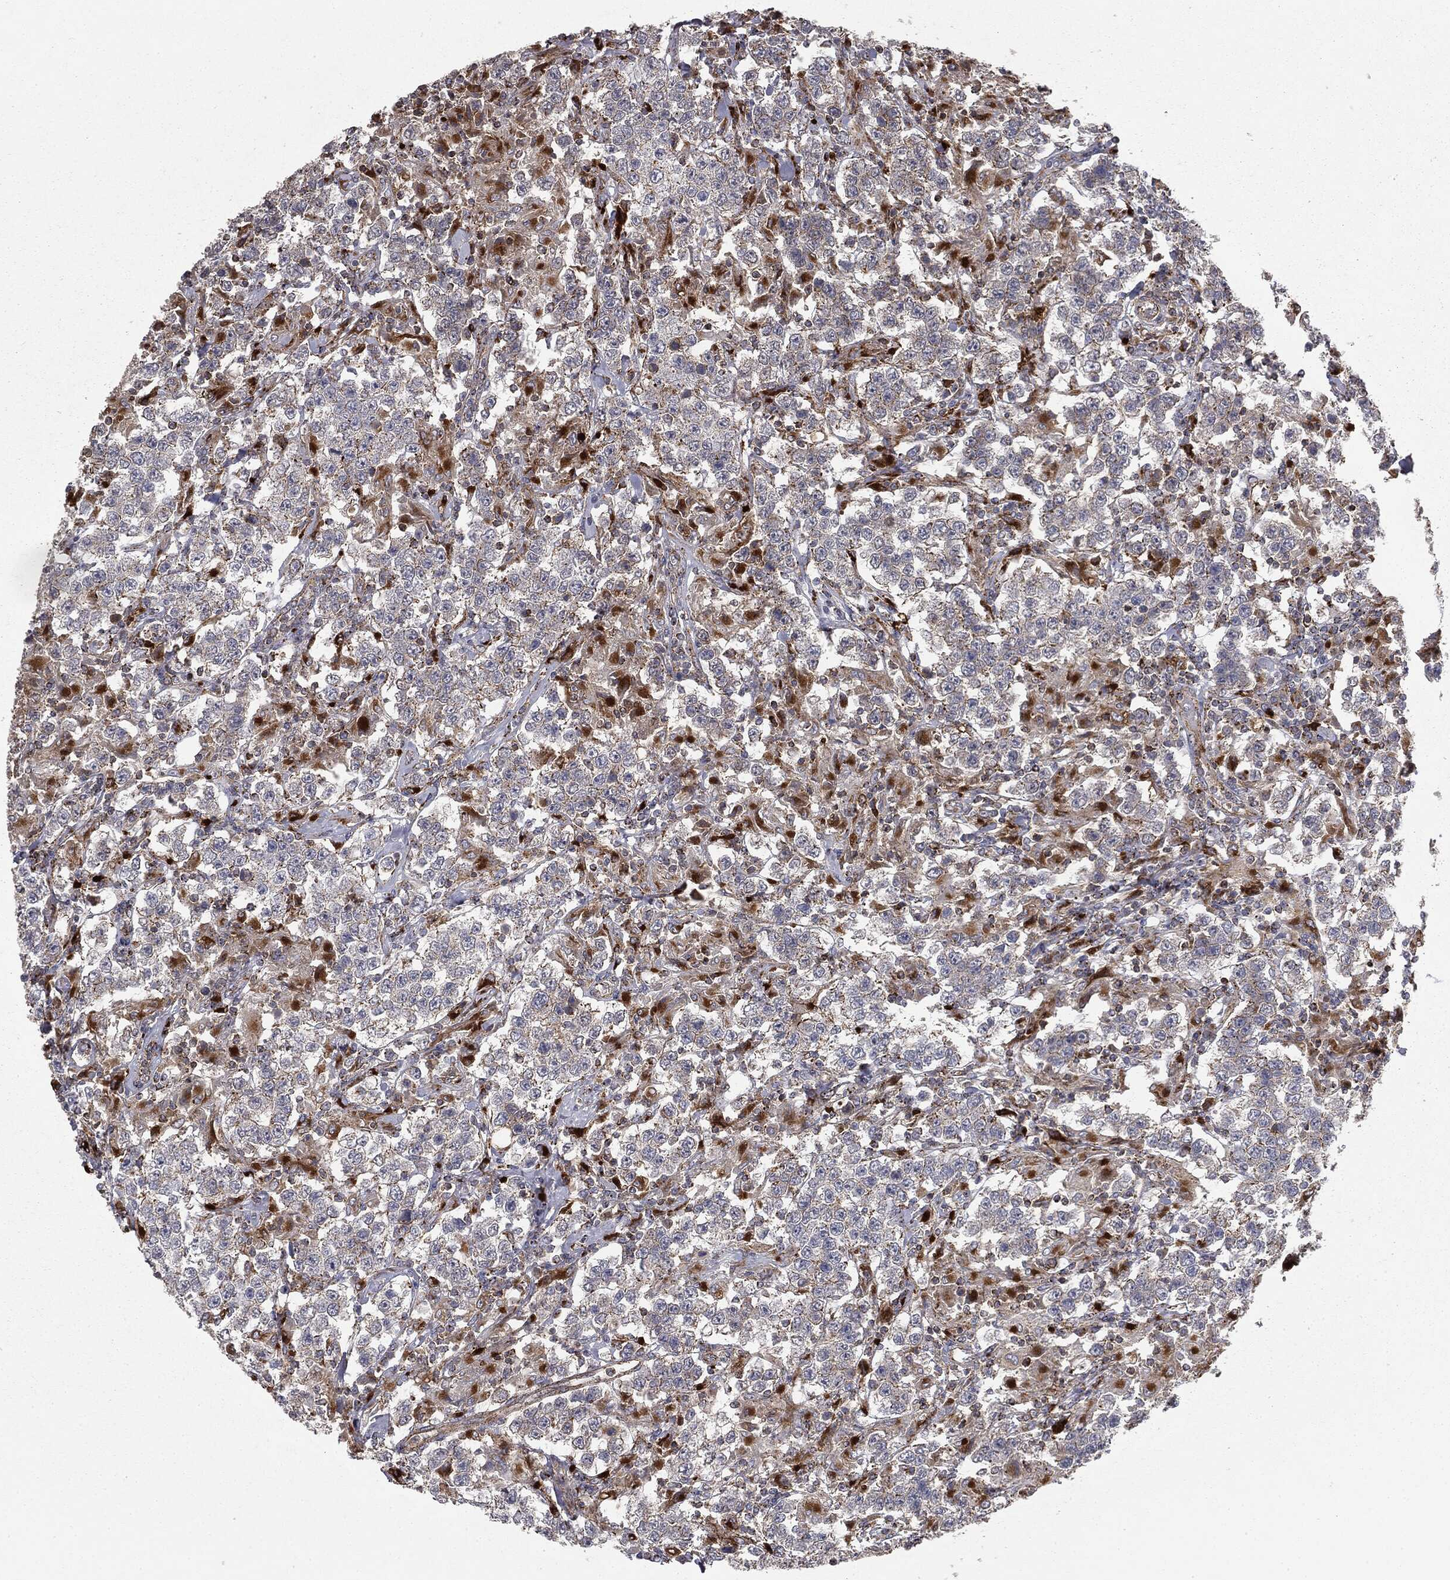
{"staining": {"intensity": "moderate", "quantity": "<25%", "location": "cytoplasmic/membranous"}, "tissue": "testis cancer", "cell_type": "Tumor cells", "image_type": "cancer", "snomed": [{"axis": "morphology", "description": "Seminoma, NOS"}, {"axis": "morphology", "description": "Carcinoma, Embryonal, NOS"}, {"axis": "topography", "description": "Testis"}], "caption": "This is a histology image of immunohistochemistry staining of testis embryonal carcinoma, which shows moderate staining in the cytoplasmic/membranous of tumor cells.", "gene": "CTSA", "patient": {"sex": "male", "age": 41}}